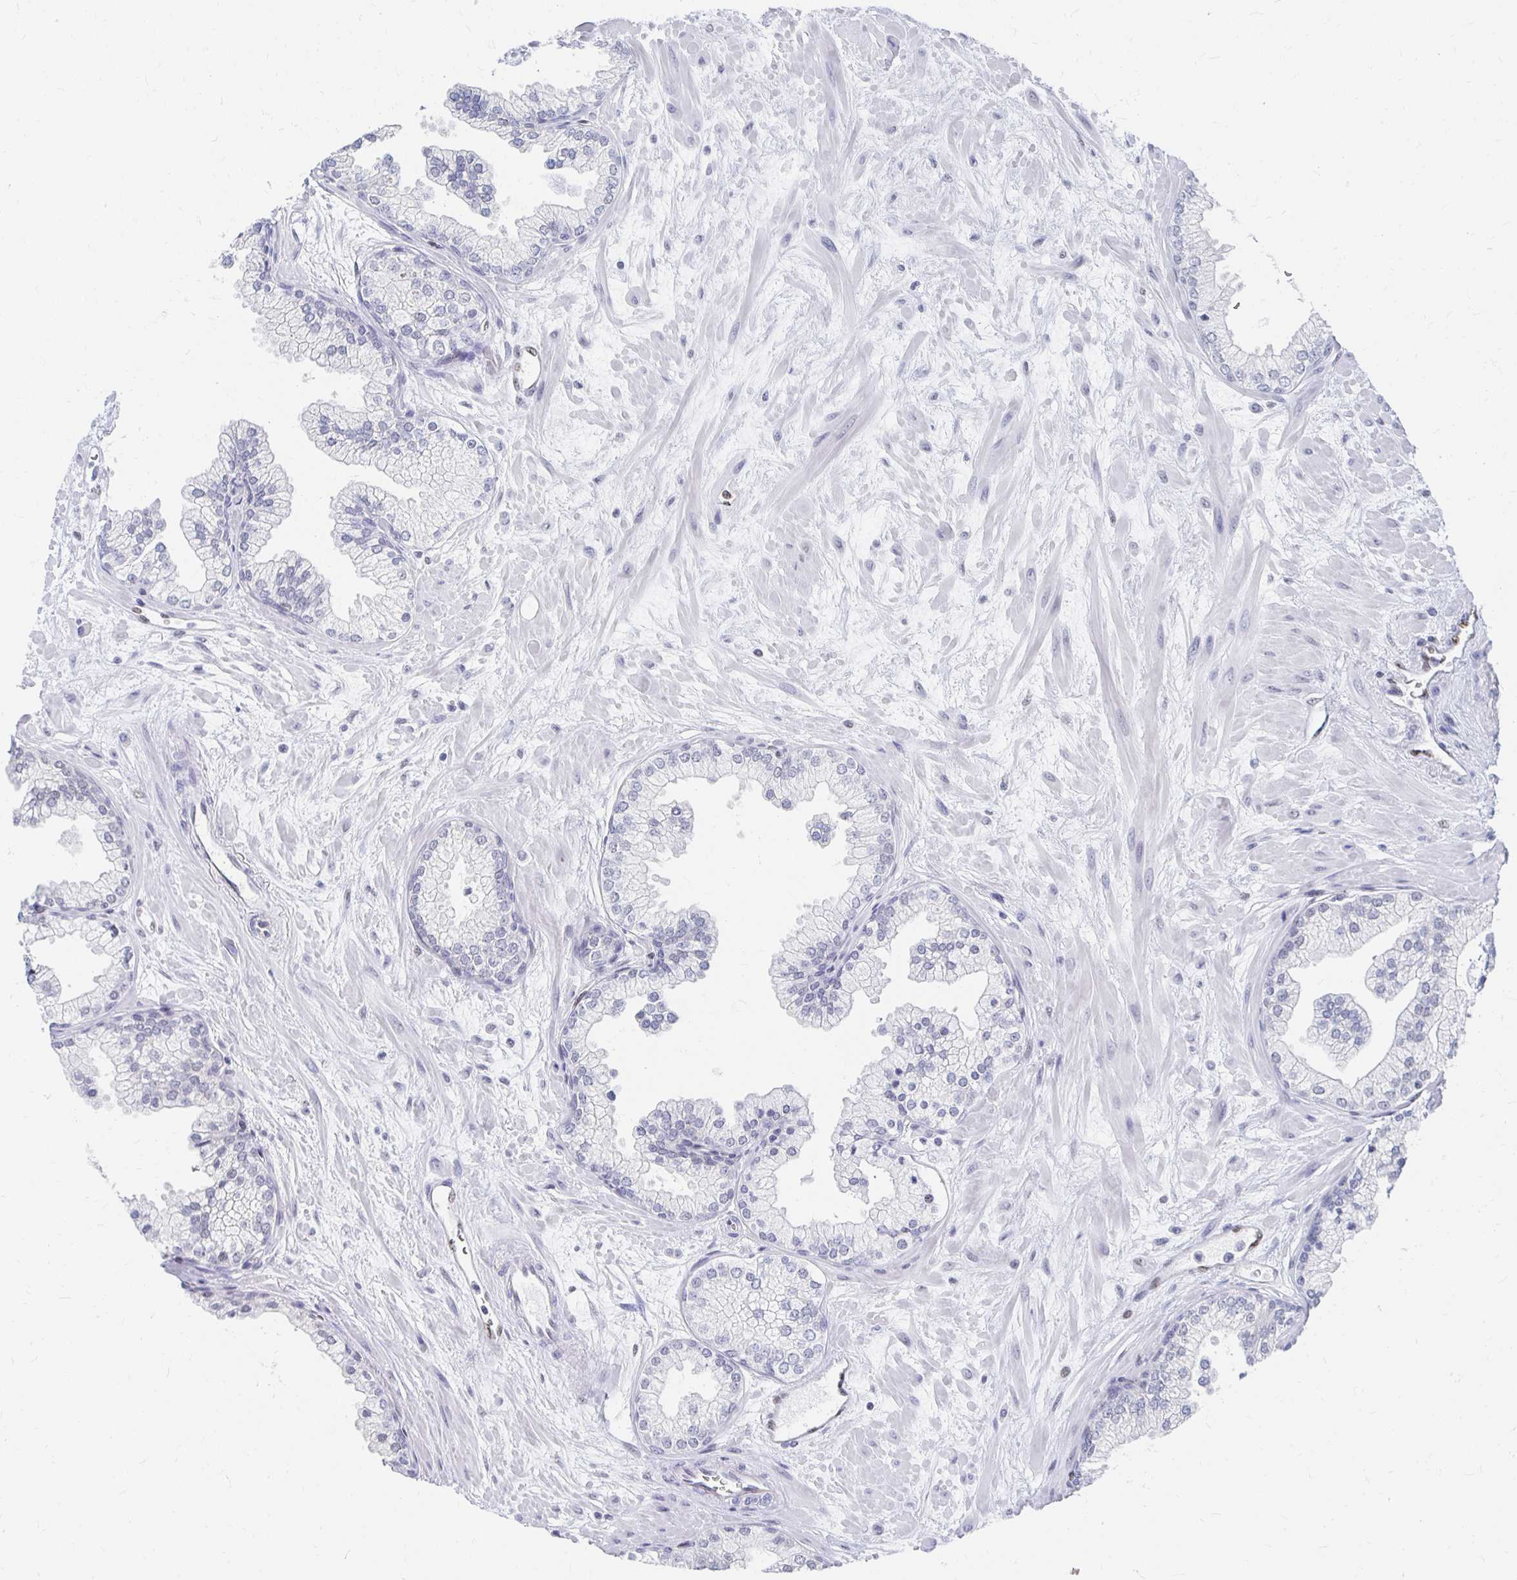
{"staining": {"intensity": "negative", "quantity": "none", "location": "none"}, "tissue": "prostate", "cell_type": "Glandular cells", "image_type": "normal", "snomed": [{"axis": "morphology", "description": "Normal tissue, NOS"}, {"axis": "topography", "description": "Prostate"}, {"axis": "topography", "description": "Peripheral nerve tissue"}], "caption": "Glandular cells show no significant expression in benign prostate.", "gene": "CLIC3", "patient": {"sex": "male", "age": 61}}